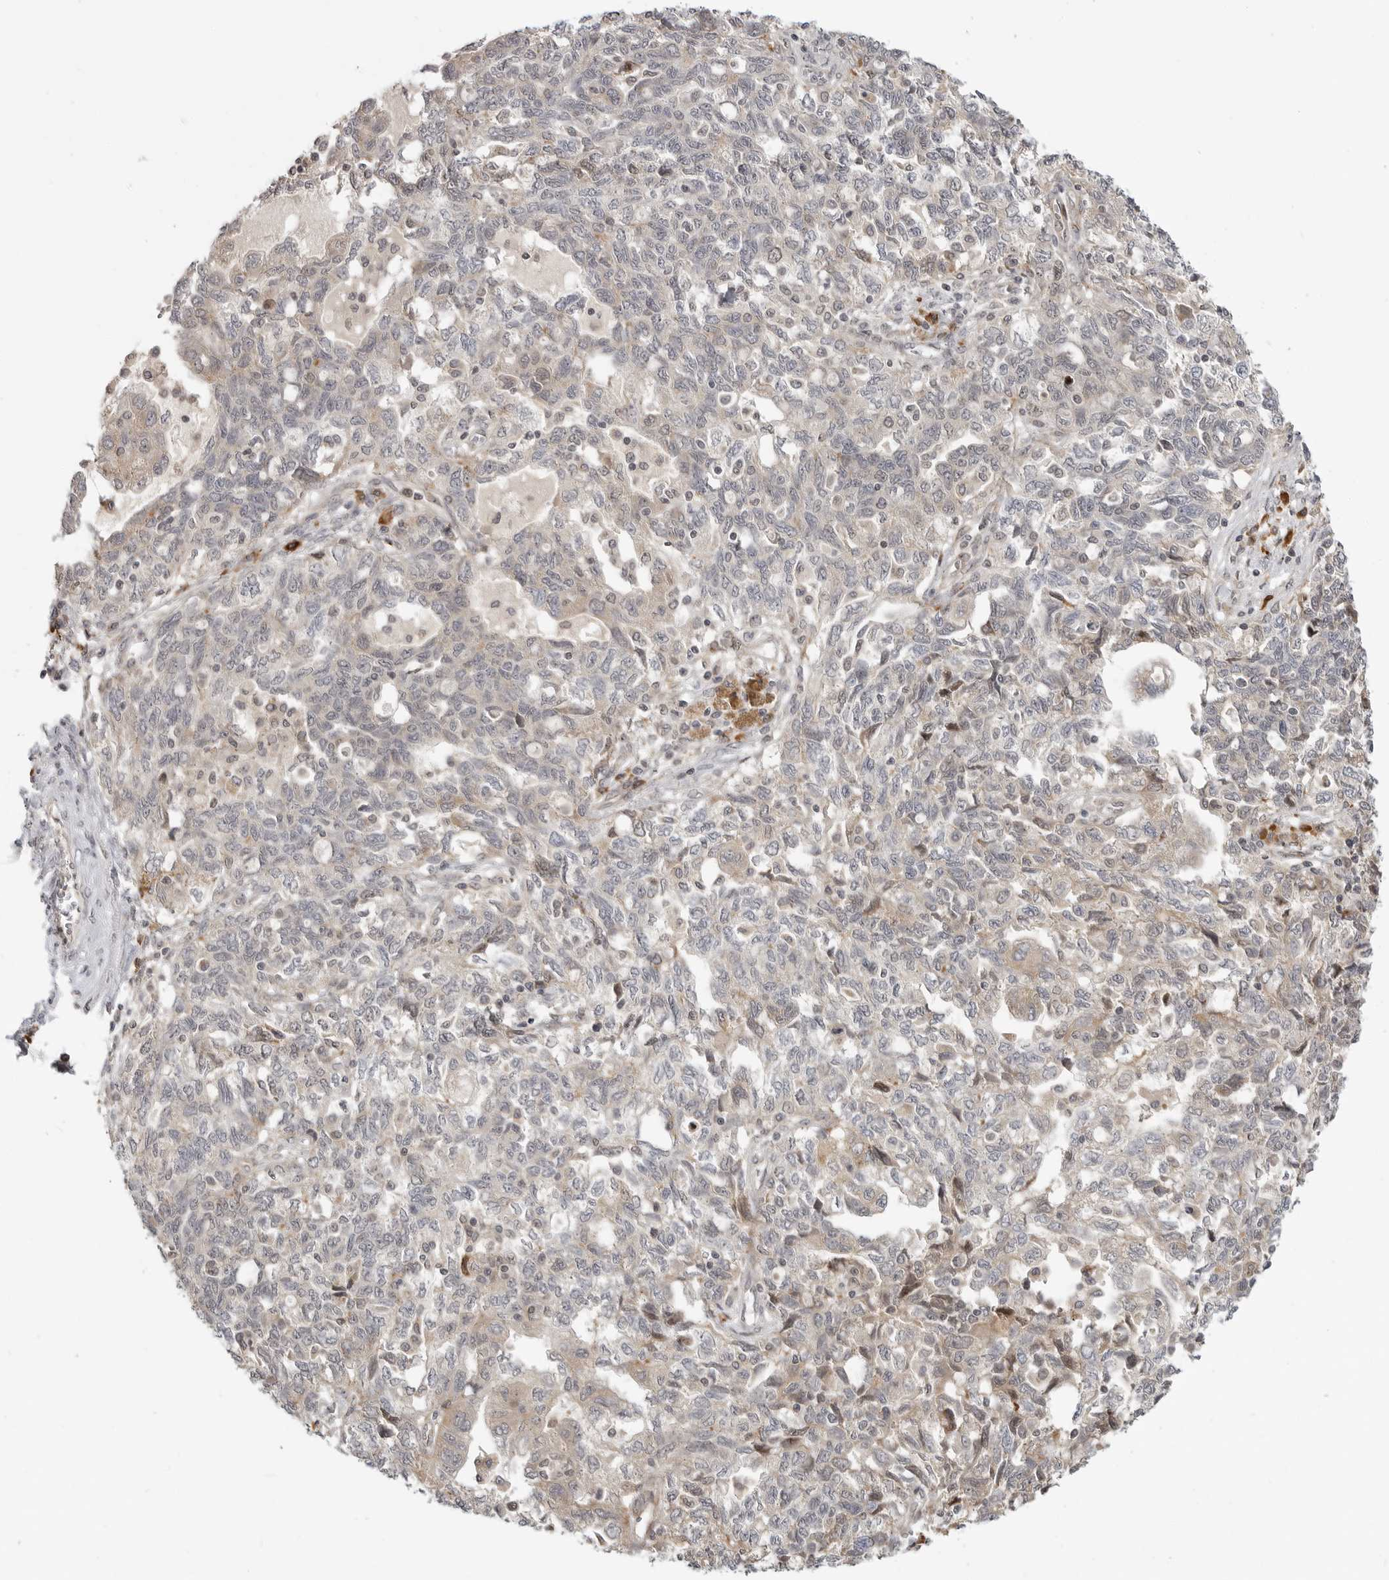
{"staining": {"intensity": "negative", "quantity": "none", "location": "none"}, "tissue": "ovarian cancer", "cell_type": "Tumor cells", "image_type": "cancer", "snomed": [{"axis": "morphology", "description": "Carcinoma, NOS"}, {"axis": "morphology", "description": "Cystadenocarcinoma, serous, NOS"}, {"axis": "topography", "description": "Ovary"}], "caption": "Tumor cells show no significant protein positivity in carcinoma (ovarian).", "gene": "CEP295NL", "patient": {"sex": "female", "age": 69}}